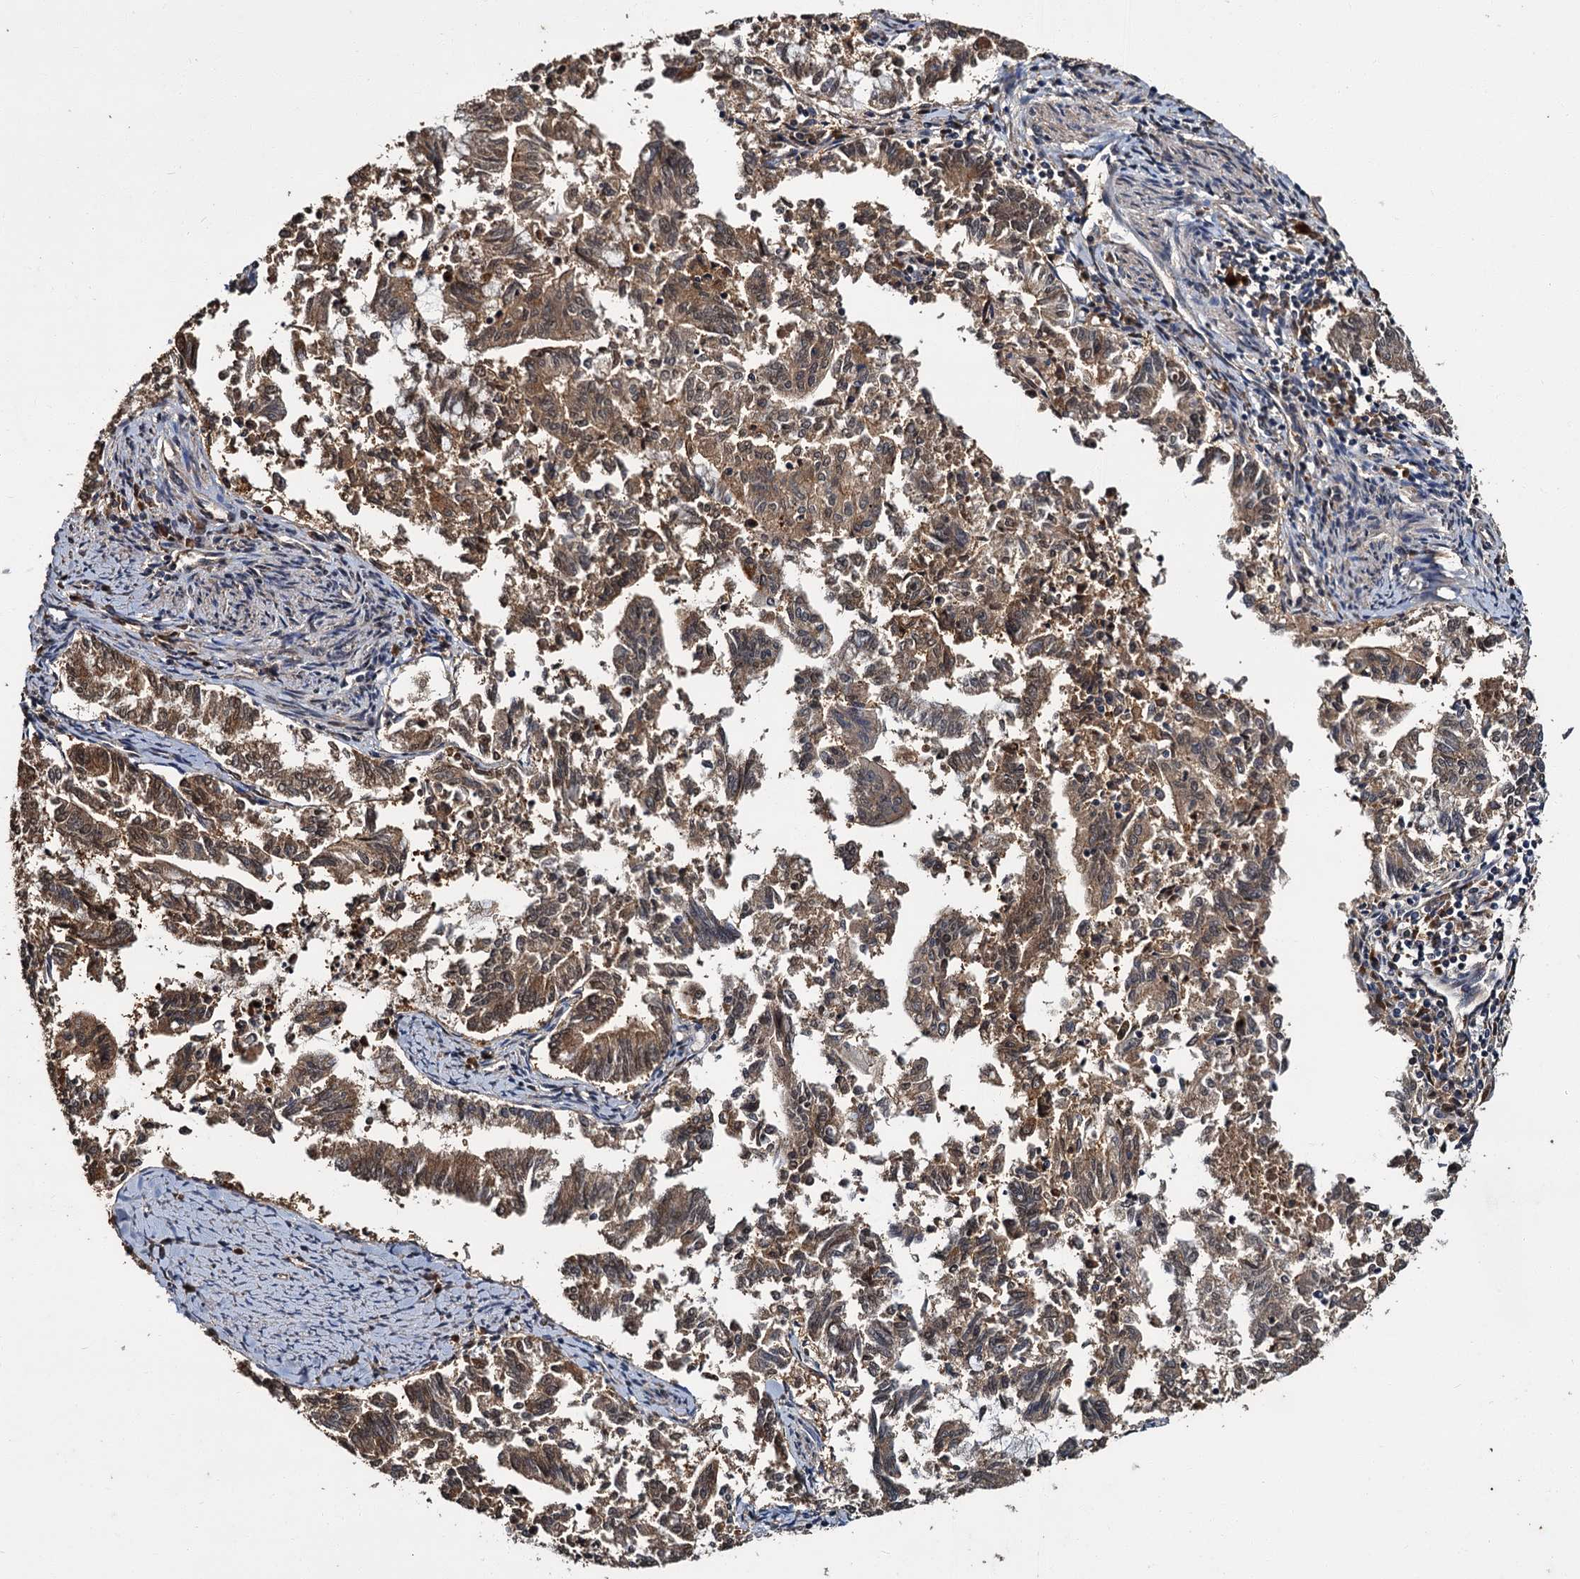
{"staining": {"intensity": "moderate", "quantity": ">75%", "location": "cytoplasmic/membranous,nuclear"}, "tissue": "endometrial cancer", "cell_type": "Tumor cells", "image_type": "cancer", "snomed": [{"axis": "morphology", "description": "Adenocarcinoma, NOS"}, {"axis": "topography", "description": "Endometrium"}], "caption": "Moderate cytoplasmic/membranous and nuclear staining for a protein is present in about >75% of tumor cells of adenocarcinoma (endometrial) using immunohistochemistry.", "gene": "SLC46A3", "patient": {"sex": "female", "age": 79}}